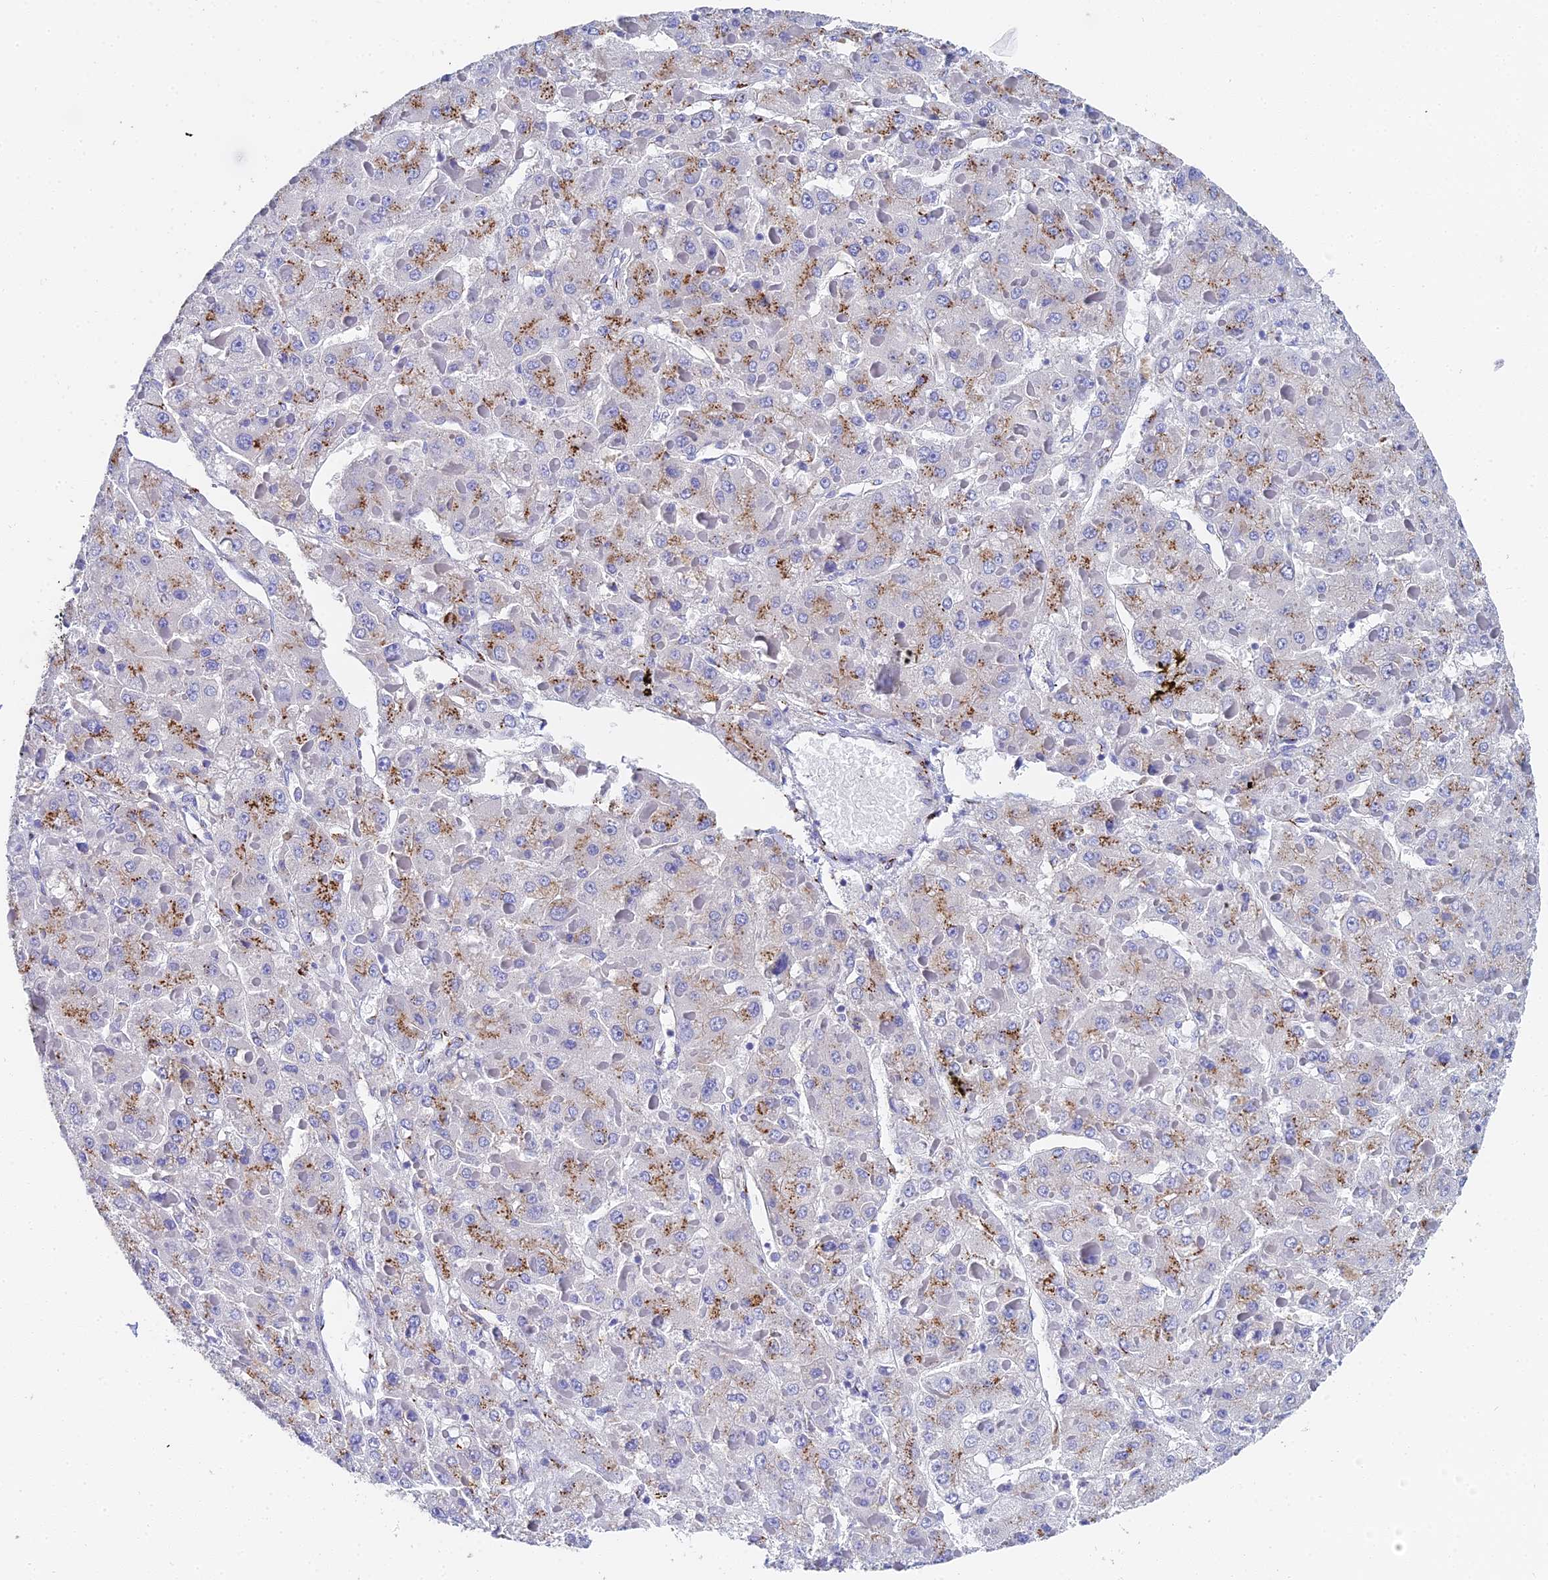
{"staining": {"intensity": "moderate", "quantity": "25%-75%", "location": "cytoplasmic/membranous"}, "tissue": "liver cancer", "cell_type": "Tumor cells", "image_type": "cancer", "snomed": [{"axis": "morphology", "description": "Carcinoma, Hepatocellular, NOS"}, {"axis": "topography", "description": "Liver"}], "caption": "This photomicrograph reveals immunohistochemistry (IHC) staining of human liver hepatocellular carcinoma, with medium moderate cytoplasmic/membranous staining in approximately 25%-75% of tumor cells.", "gene": "ENSG00000268674", "patient": {"sex": "female", "age": 73}}